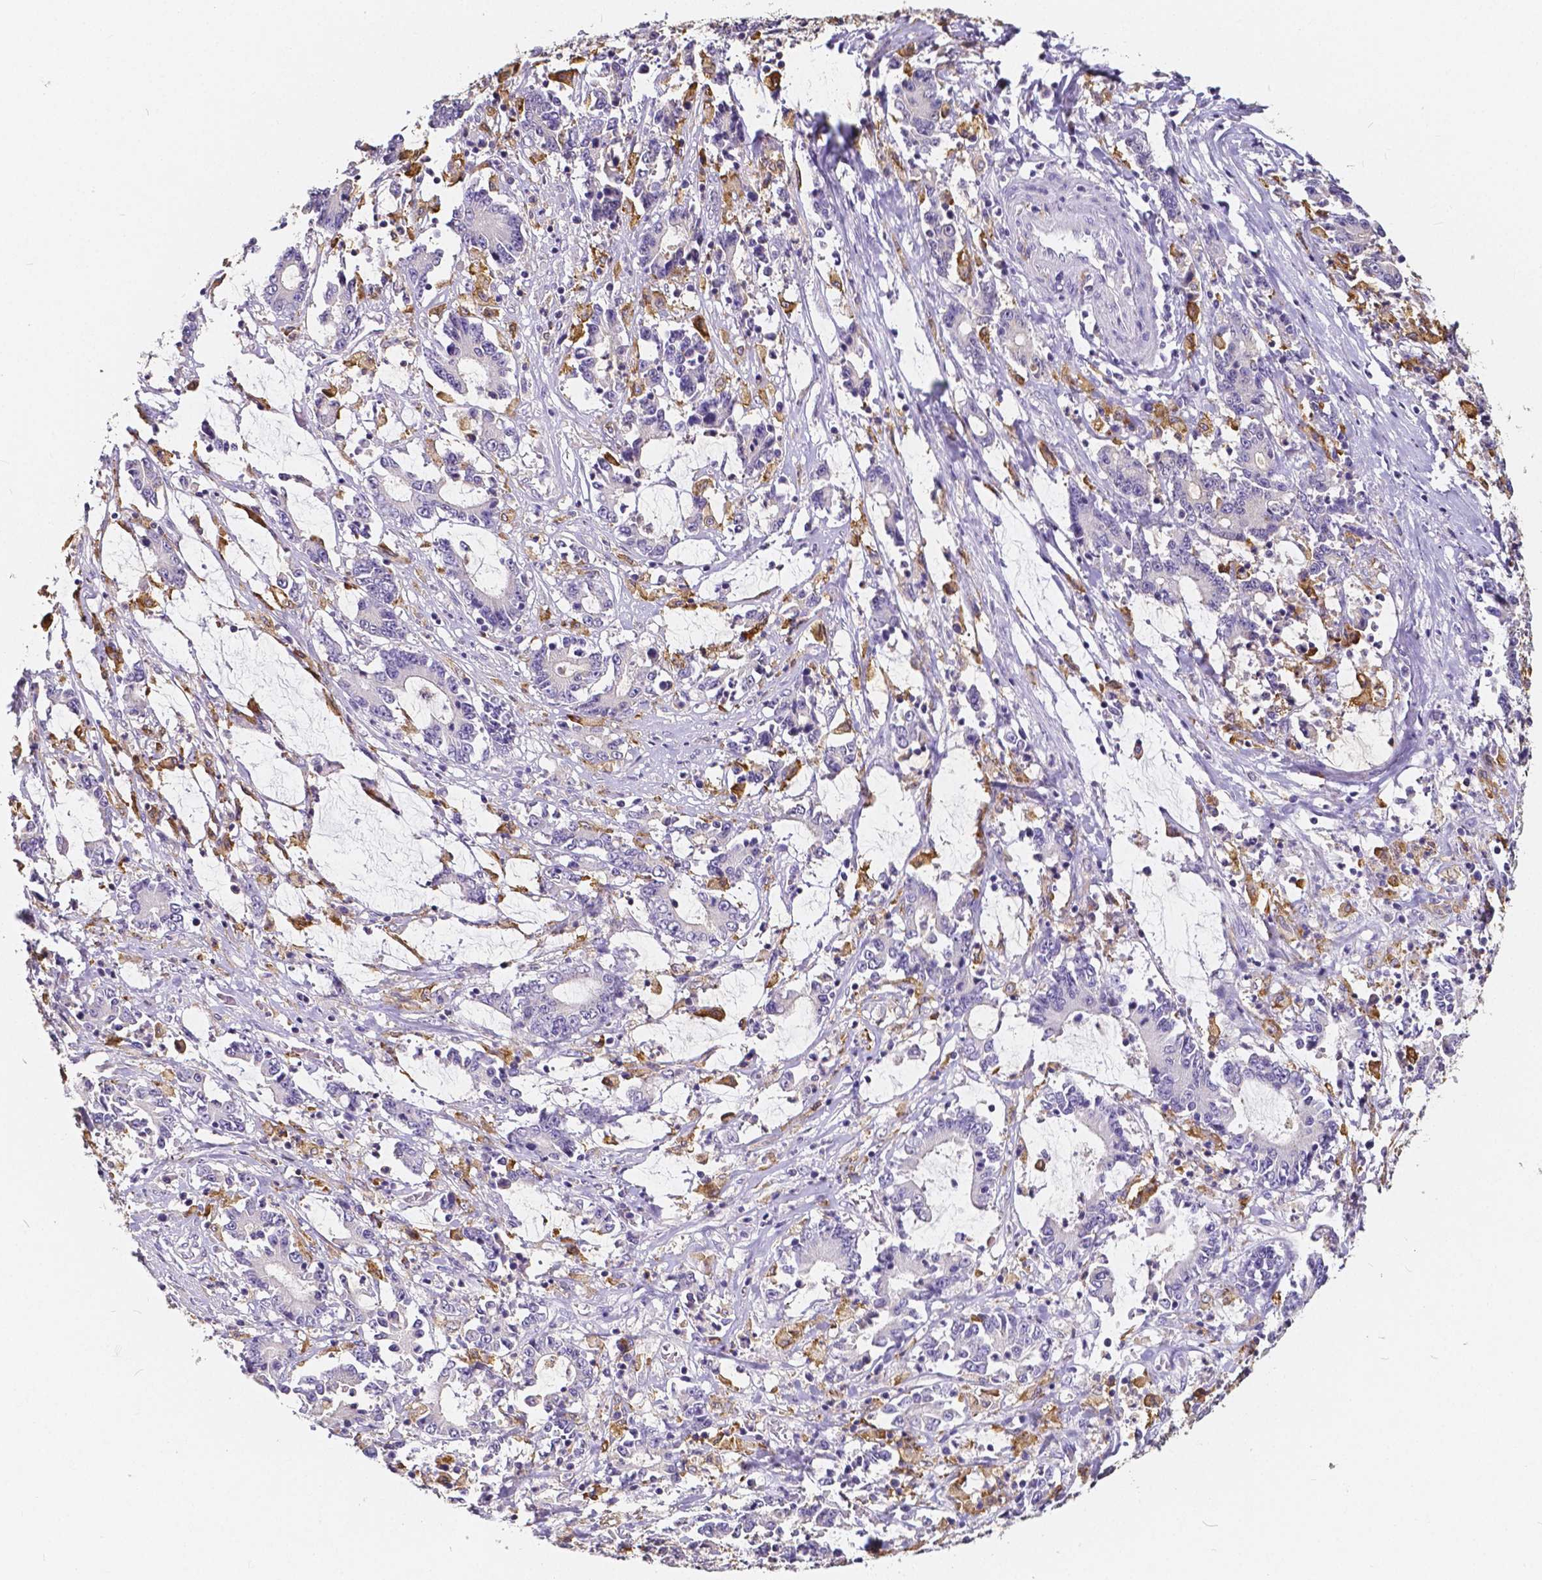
{"staining": {"intensity": "negative", "quantity": "none", "location": "none"}, "tissue": "stomach cancer", "cell_type": "Tumor cells", "image_type": "cancer", "snomed": [{"axis": "morphology", "description": "Adenocarcinoma, NOS"}, {"axis": "topography", "description": "Stomach, upper"}], "caption": "Human stomach cancer stained for a protein using IHC reveals no expression in tumor cells.", "gene": "ACP5", "patient": {"sex": "male", "age": 68}}